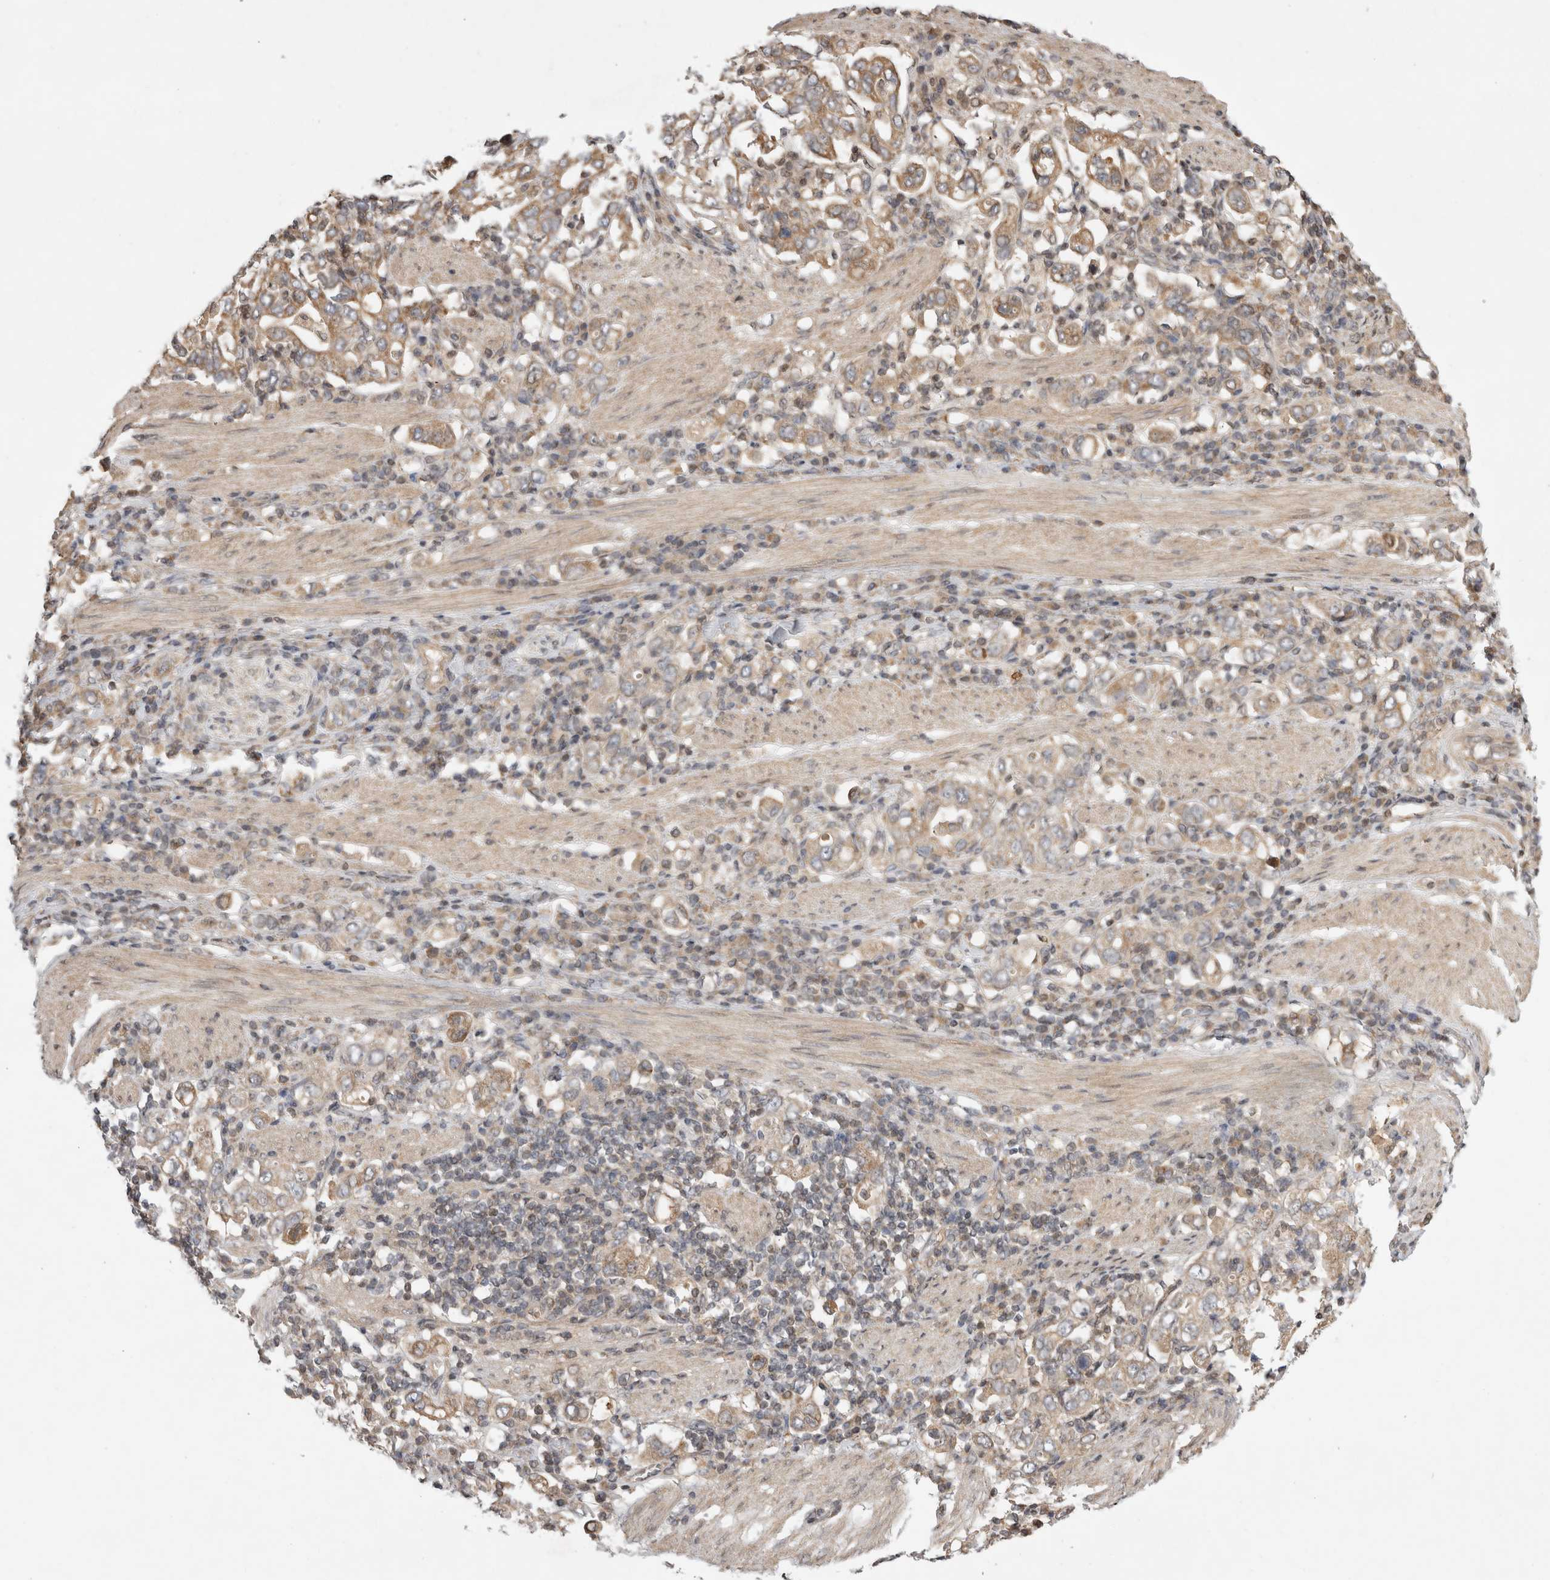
{"staining": {"intensity": "moderate", "quantity": ">75%", "location": "cytoplasmic/membranous"}, "tissue": "stomach cancer", "cell_type": "Tumor cells", "image_type": "cancer", "snomed": [{"axis": "morphology", "description": "Adenocarcinoma, NOS"}, {"axis": "topography", "description": "Stomach, upper"}], "caption": "A high-resolution micrograph shows immunohistochemistry staining of stomach cancer (adenocarcinoma), which demonstrates moderate cytoplasmic/membranous positivity in about >75% of tumor cells.", "gene": "EIF2AK1", "patient": {"sex": "male", "age": 62}}